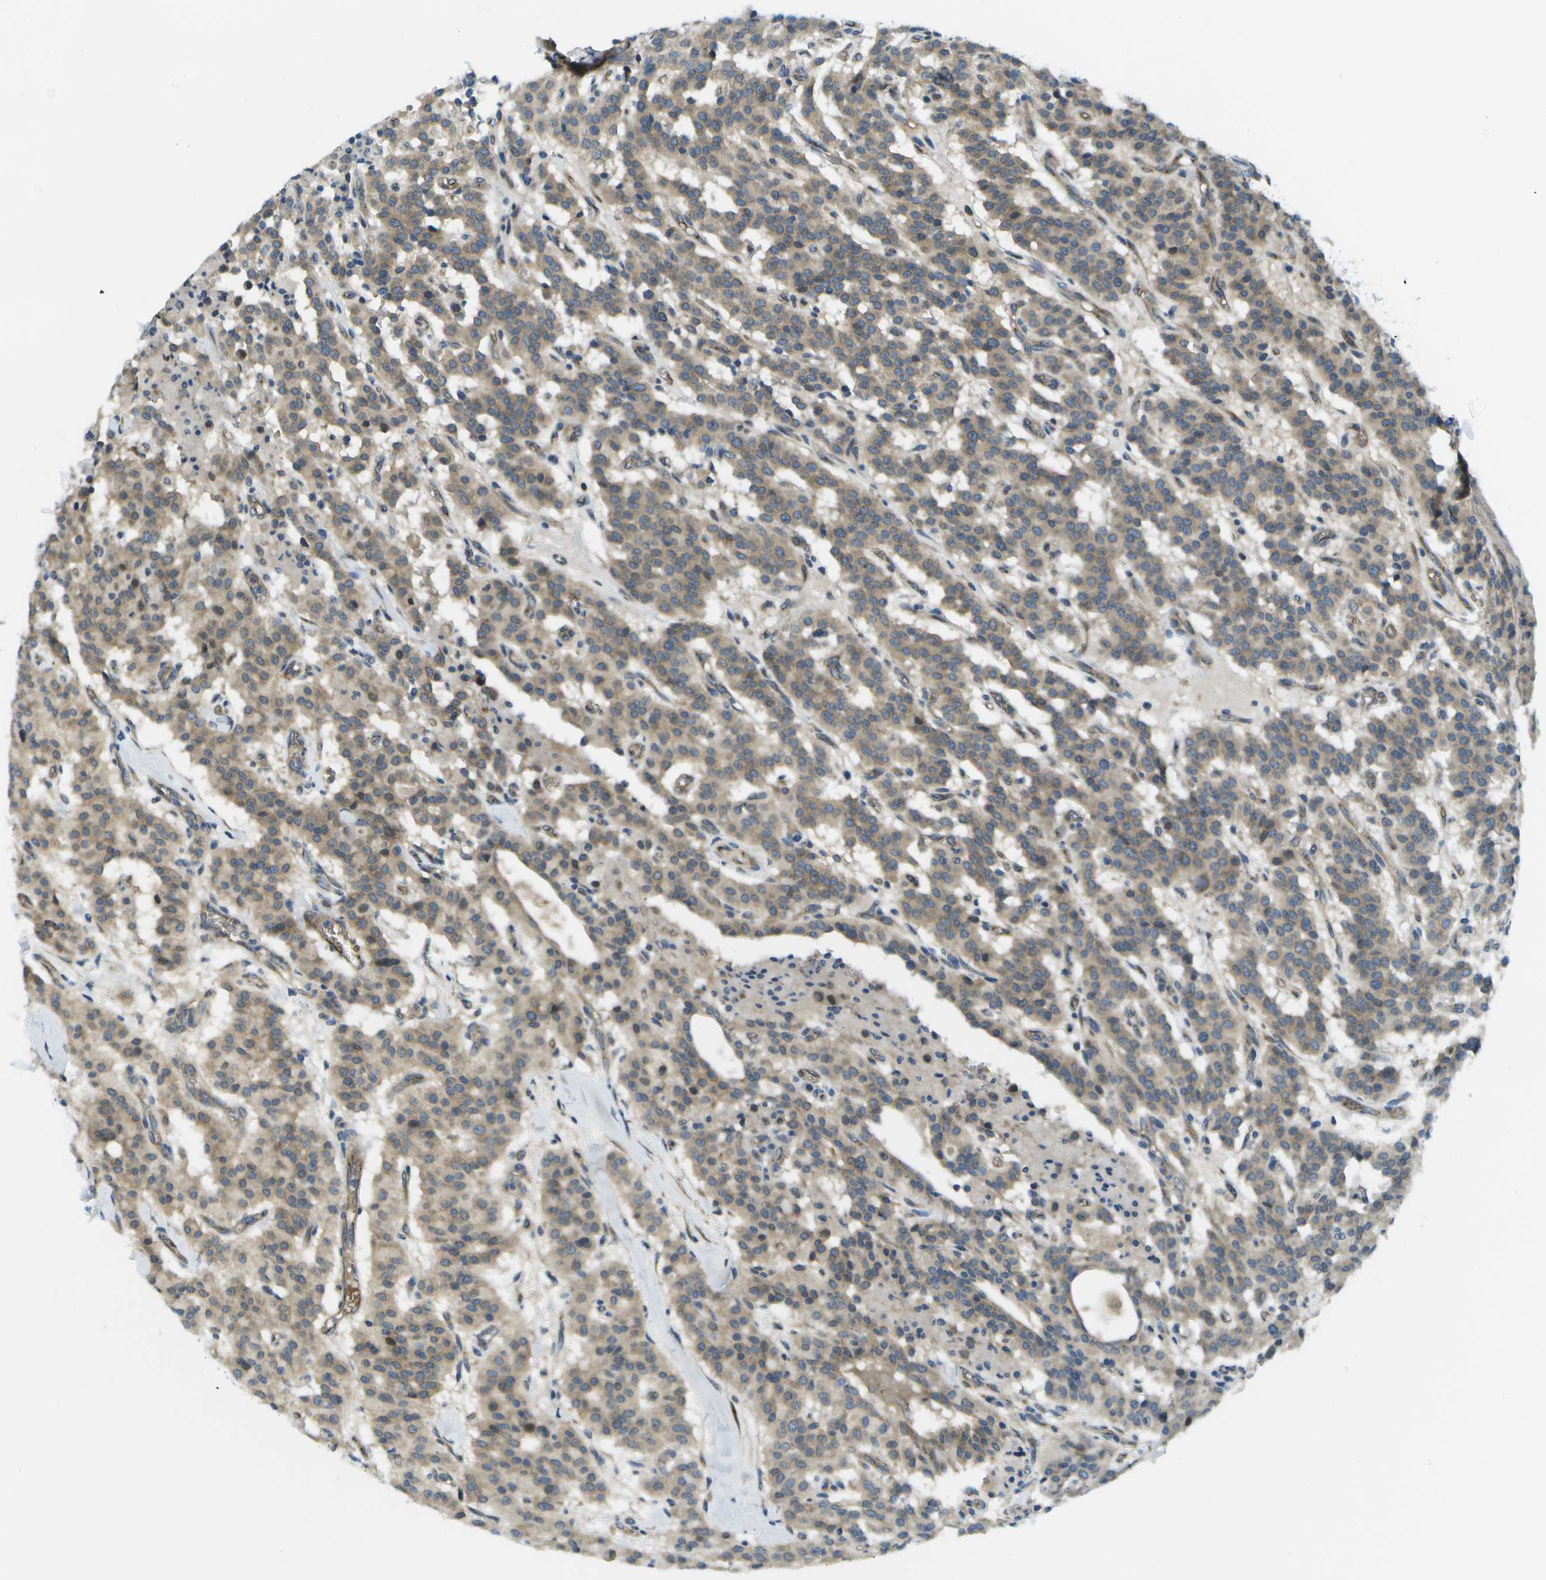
{"staining": {"intensity": "weak", "quantity": ">75%", "location": "cytoplasmic/membranous"}, "tissue": "carcinoid", "cell_type": "Tumor cells", "image_type": "cancer", "snomed": [{"axis": "morphology", "description": "Carcinoid, malignant, NOS"}, {"axis": "topography", "description": "Lung"}], "caption": "This photomicrograph exhibits immunohistochemistry staining of carcinoid, with low weak cytoplasmic/membranous positivity in approximately >75% of tumor cells.", "gene": "CTIF", "patient": {"sex": "male", "age": 30}}